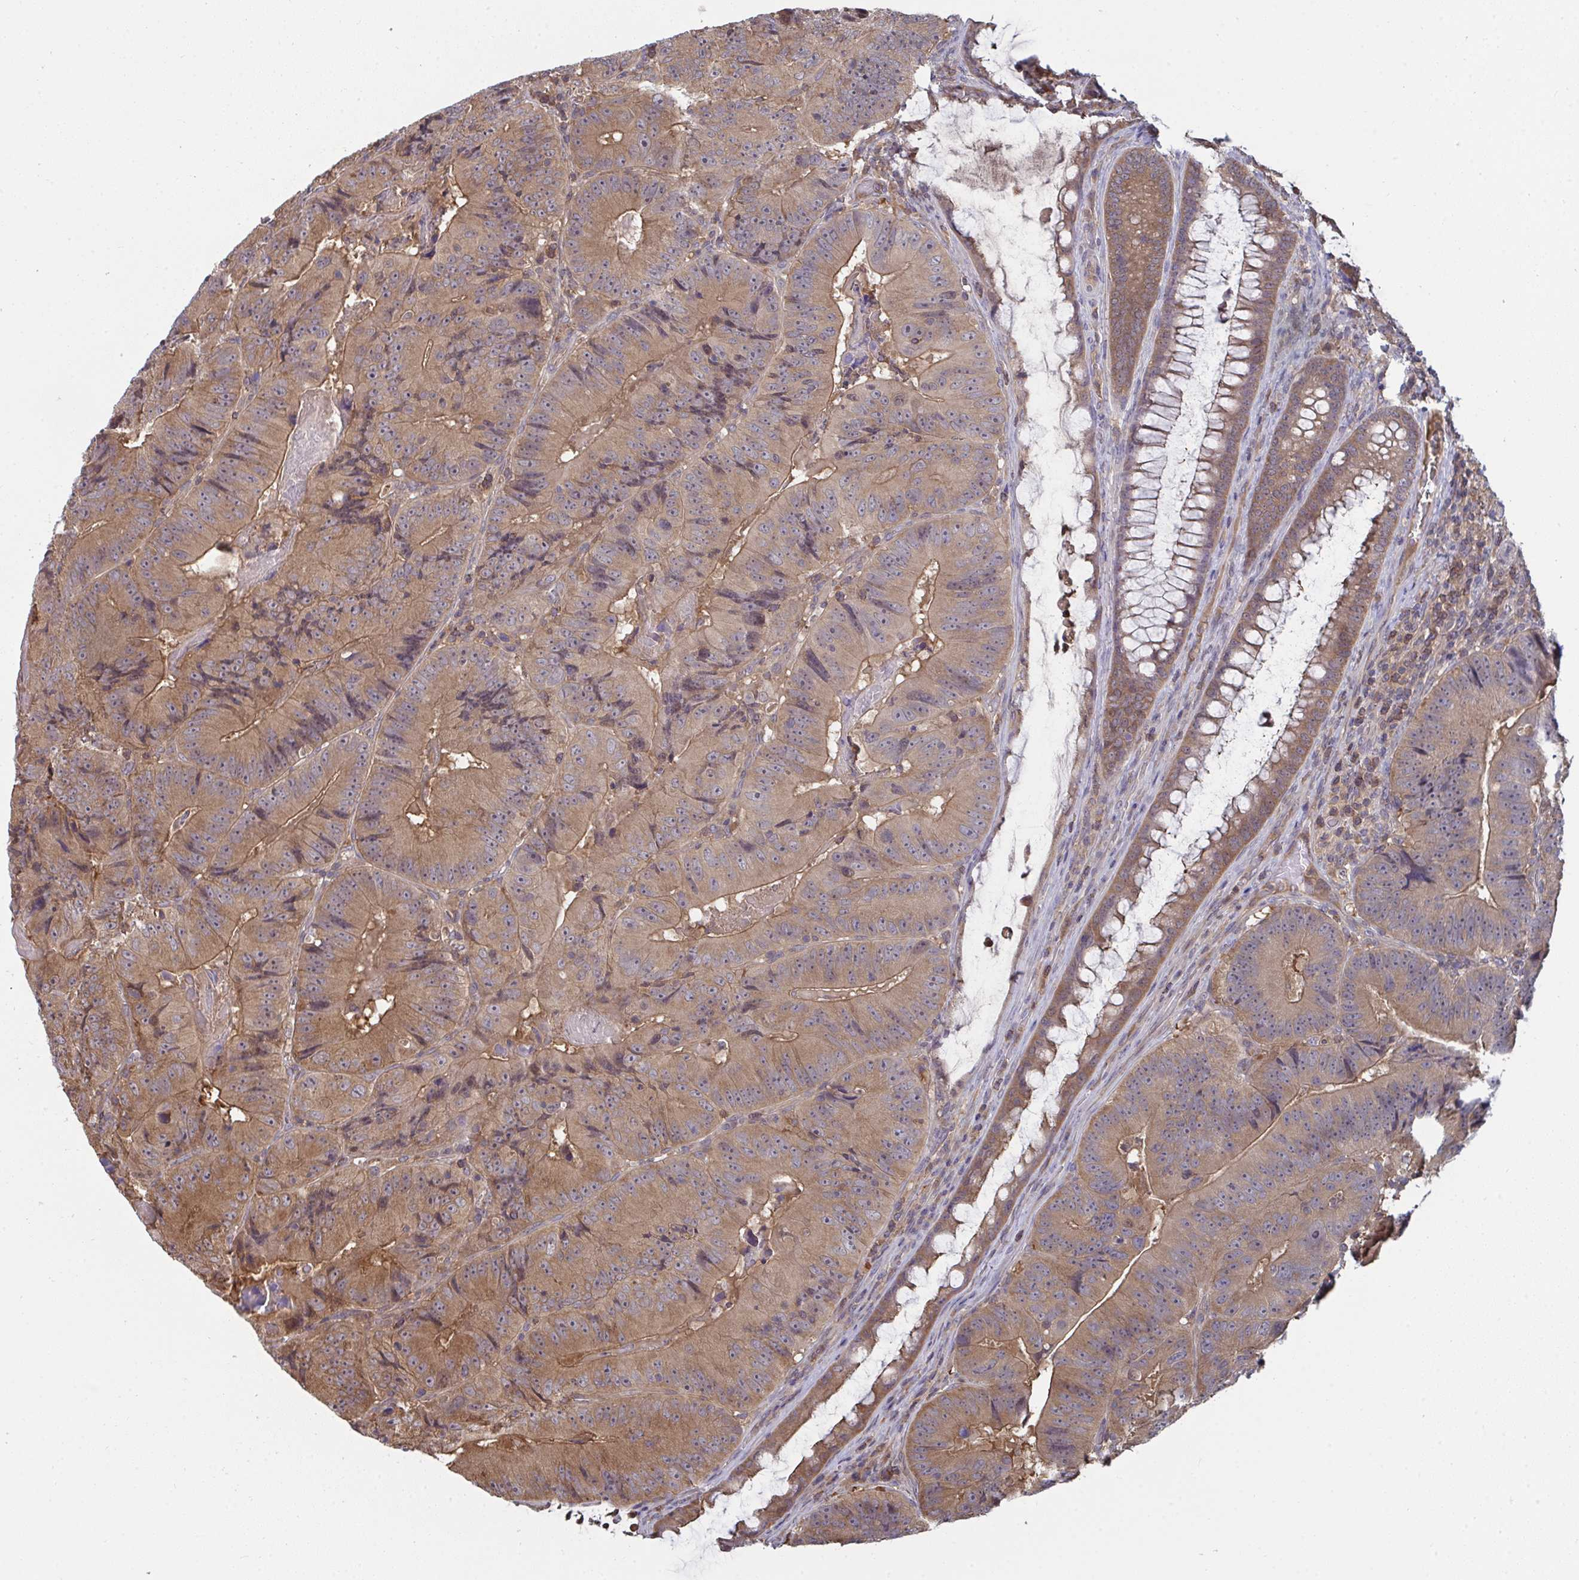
{"staining": {"intensity": "moderate", "quantity": ">75%", "location": "cytoplasmic/membranous"}, "tissue": "colorectal cancer", "cell_type": "Tumor cells", "image_type": "cancer", "snomed": [{"axis": "morphology", "description": "Adenocarcinoma, NOS"}, {"axis": "topography", "description": "Colon"}], "caption": "Colorectal cancer (adenocarcinoma) tissue displays moderate cytoplasmic/membranous staining in about >75% of tumor cells (Brightfield microscopy of DAB IHC at high magnification).", "gene": "TTC9C", "patient": {"sex": "female", "age": 86}}